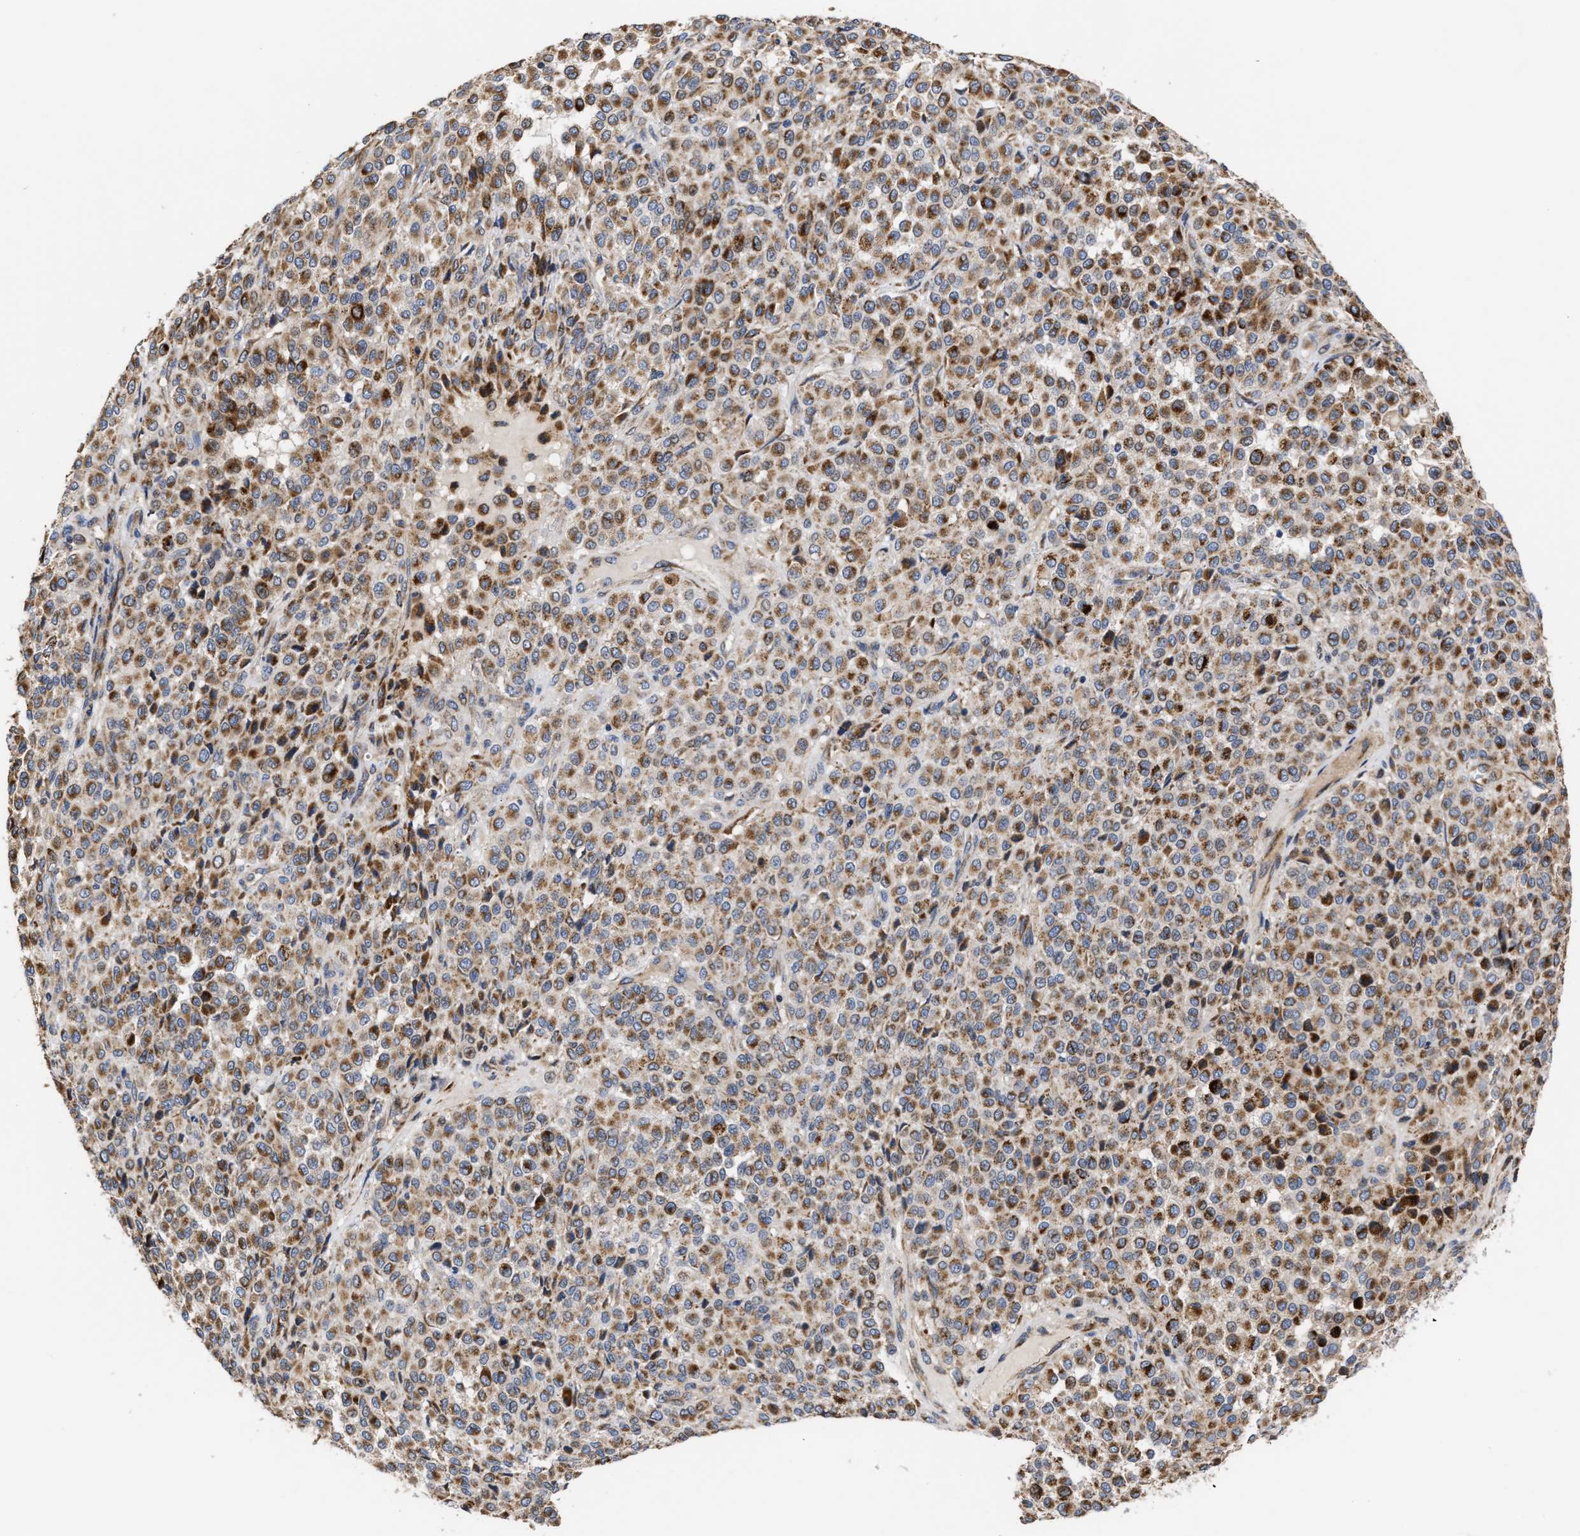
{"staining": {"intensity": "moderate", "quantity": ">75%", "location": "cytoplasmic/membranous"}, "tissue": "melanoma", "cell_type": "Tumor cells", "image_type": "cancer", "snomed": [{"axis": "morphology", "description": "Malignant melanoma, Metastatic site"}, {"axis": "topography", "description": "Pancreas"}], "caption": "Brown immunohistochemical staining in human malignant melanoma (metastatic site) shows moderate cytoplasmic/membranous positivity in approximately >75% of tumor cells. The protein is shown in brown color, while the nuclei are stained blue.", "gene": "MALSU1", "patient": {"sex": "female", "age": 30}}